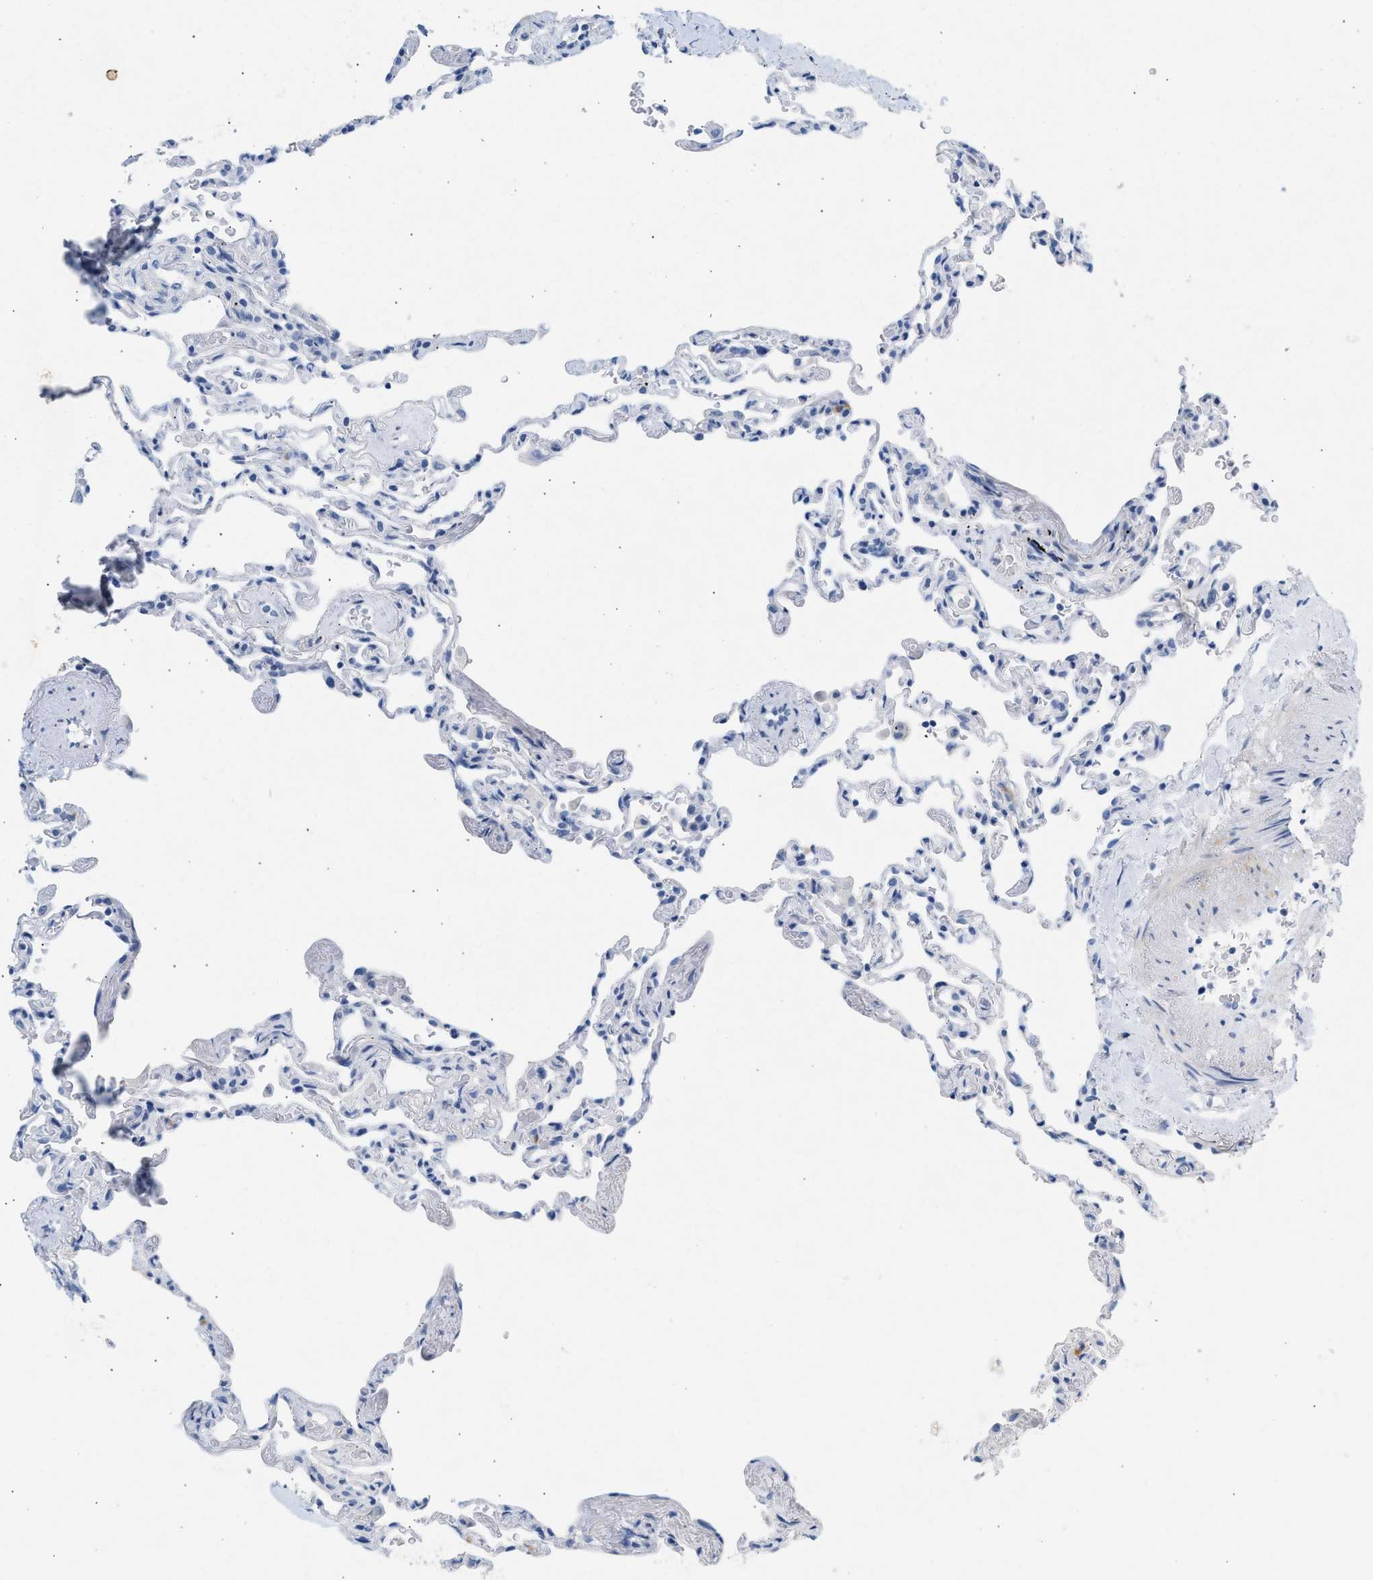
{"staining": {"intensity": "negative", "quantity": "none", "location": "none"}, "tissue": "lung", "cell_type": "Alveolar cells", "image_type": "normal", "snomed": [{"axis": "morphology", "description": "Normal tissue, NOS"}, {"axis": "topography", "description": "Lung"}], "caption": "DAB immunohistochemical staining of unremarkable human lung displays no significant expression in alveolar cells.", "gene": "HHATL", "patient": {"sex": "male", "age": 59}}